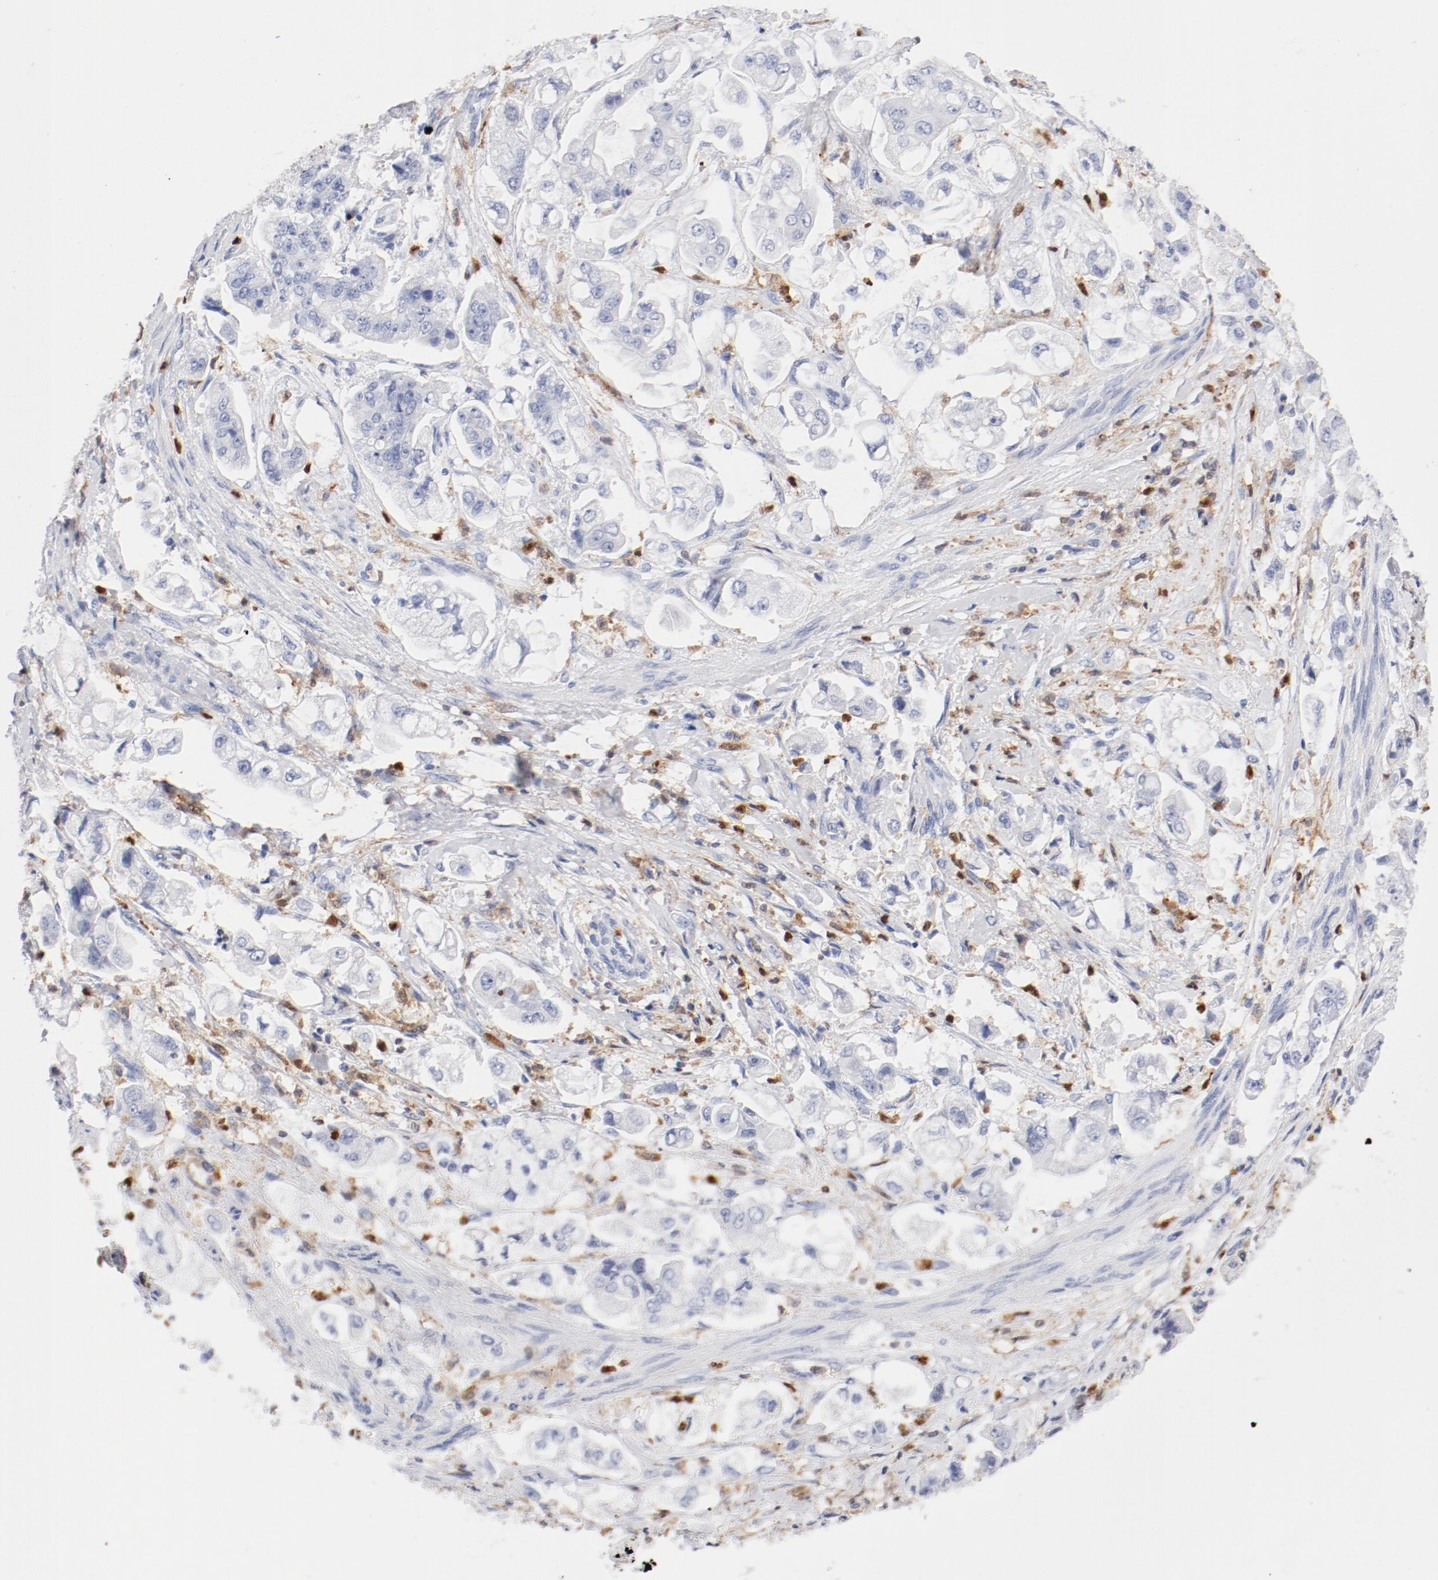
{"staining": {"intensity": "negative", "quantity": "none", "location": "none"}, "tissue": "stomach cancer", "cell_type": "Tumor cells", "image_type": "cancer", "snomed": [{"axis": "morphology", "description": "Adenocarcinoma, NOS"}, {"axis": "topography", "description": "Stomach"}], "caption": "DAB immunohistochemical staining of stomach cancer (adenocarcinoma) reveals no significant positivity in tumor cells.", "gene": "NCF1", "patient": {"sex": "male", "age": 62}}